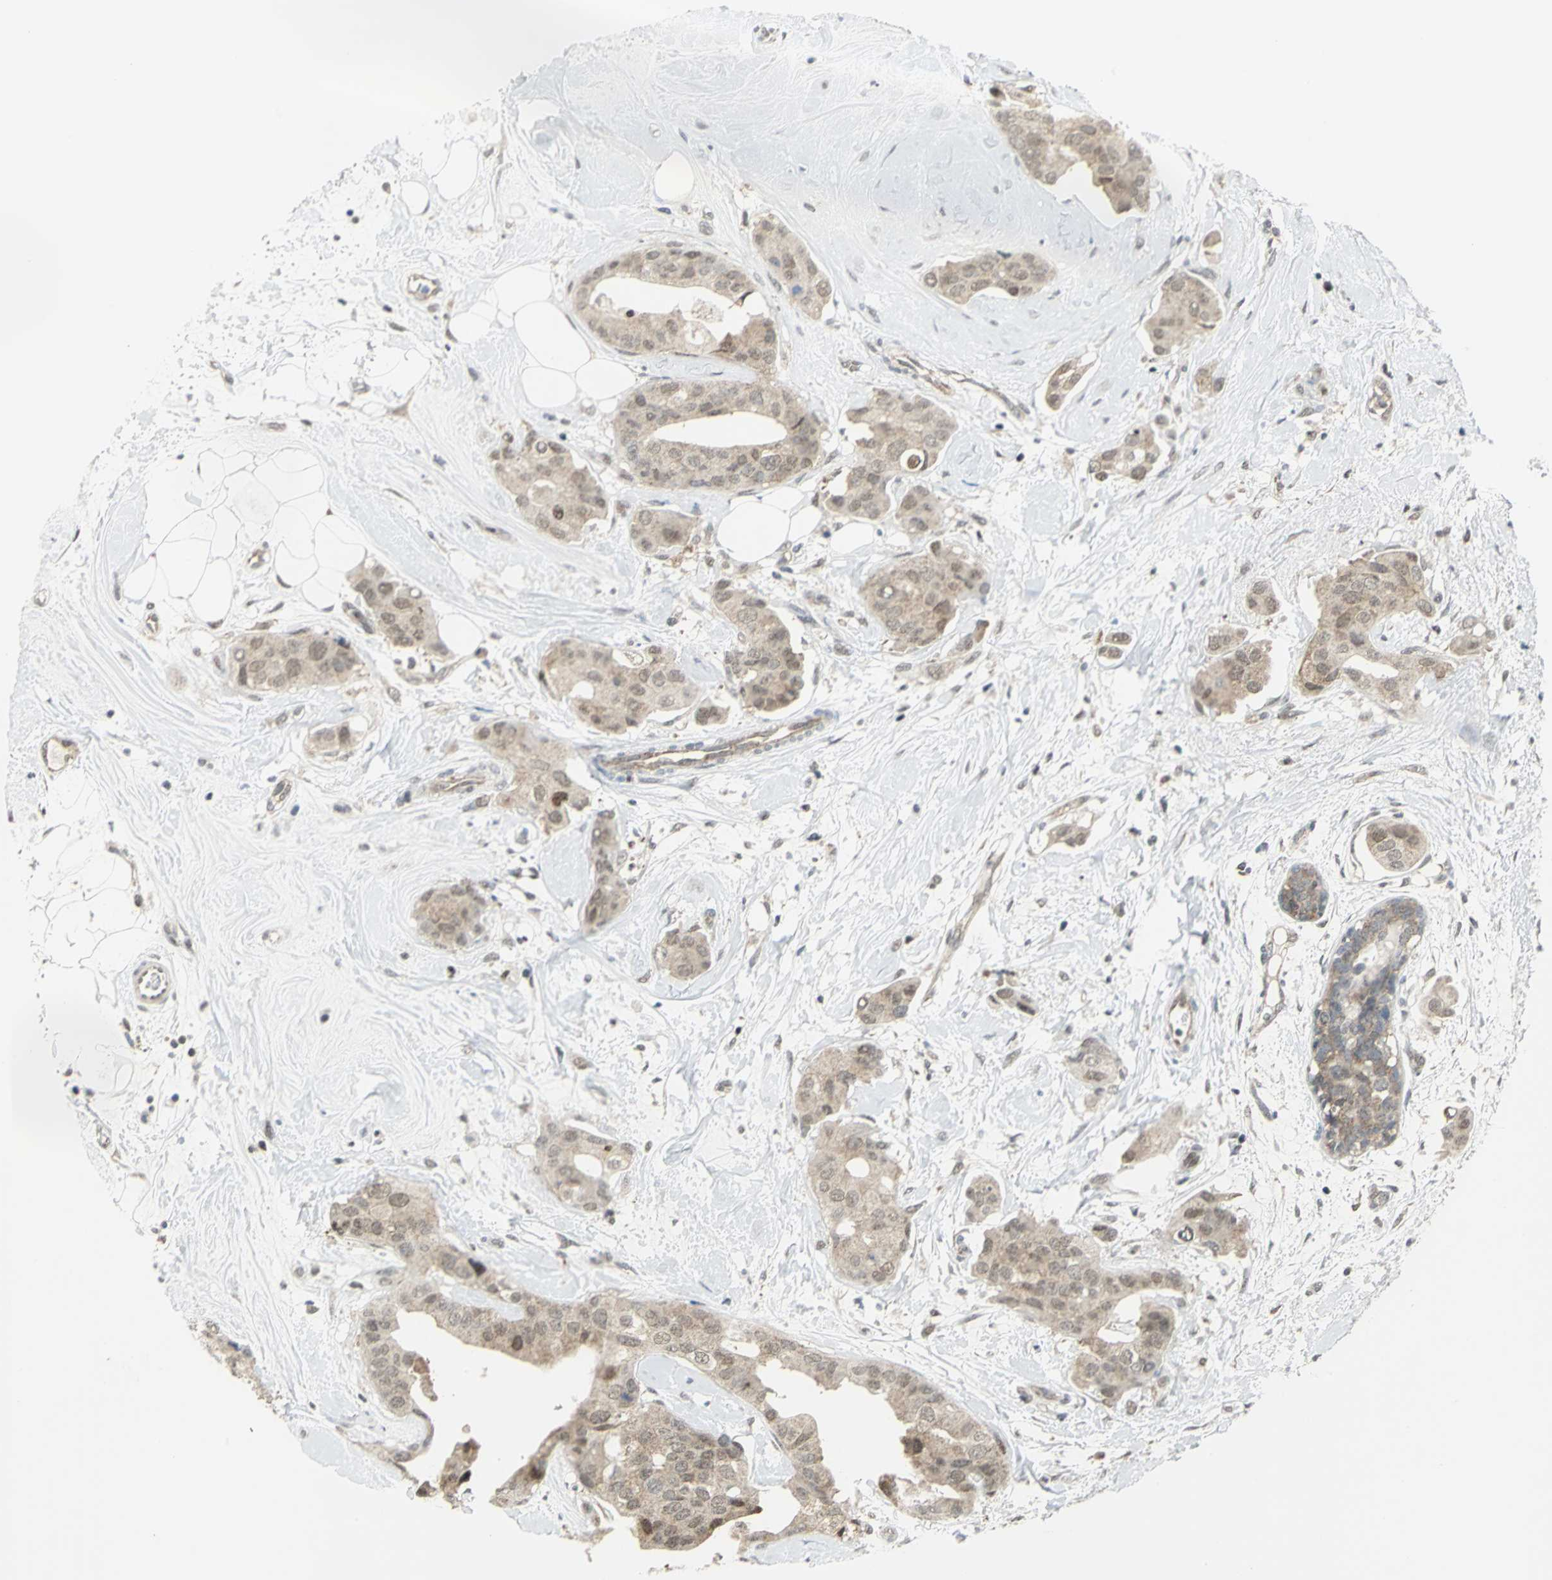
{"staining": {"intensity": "weak", "quantity": "25%-75%", "location": "cytoplasmic/membranous,nuclear"}, "tissue": "breast cancer", "cell_type": "Tumor cells", "image_type": "cancer", "snomed": [{"axis": "morphology", "description": "Duct carcinoma"}, {"axis": "topography", "description": "Breast"}], "caption": "About 25%-75% of tumor cells in human breast intraductal carcinoma display weak cytoplasmic/membranous and nuclear protein expression as visualized by brown immunohistochemical staining.", "gene": "PSMA4", "patient": {"sex": "female", "age": 40}}